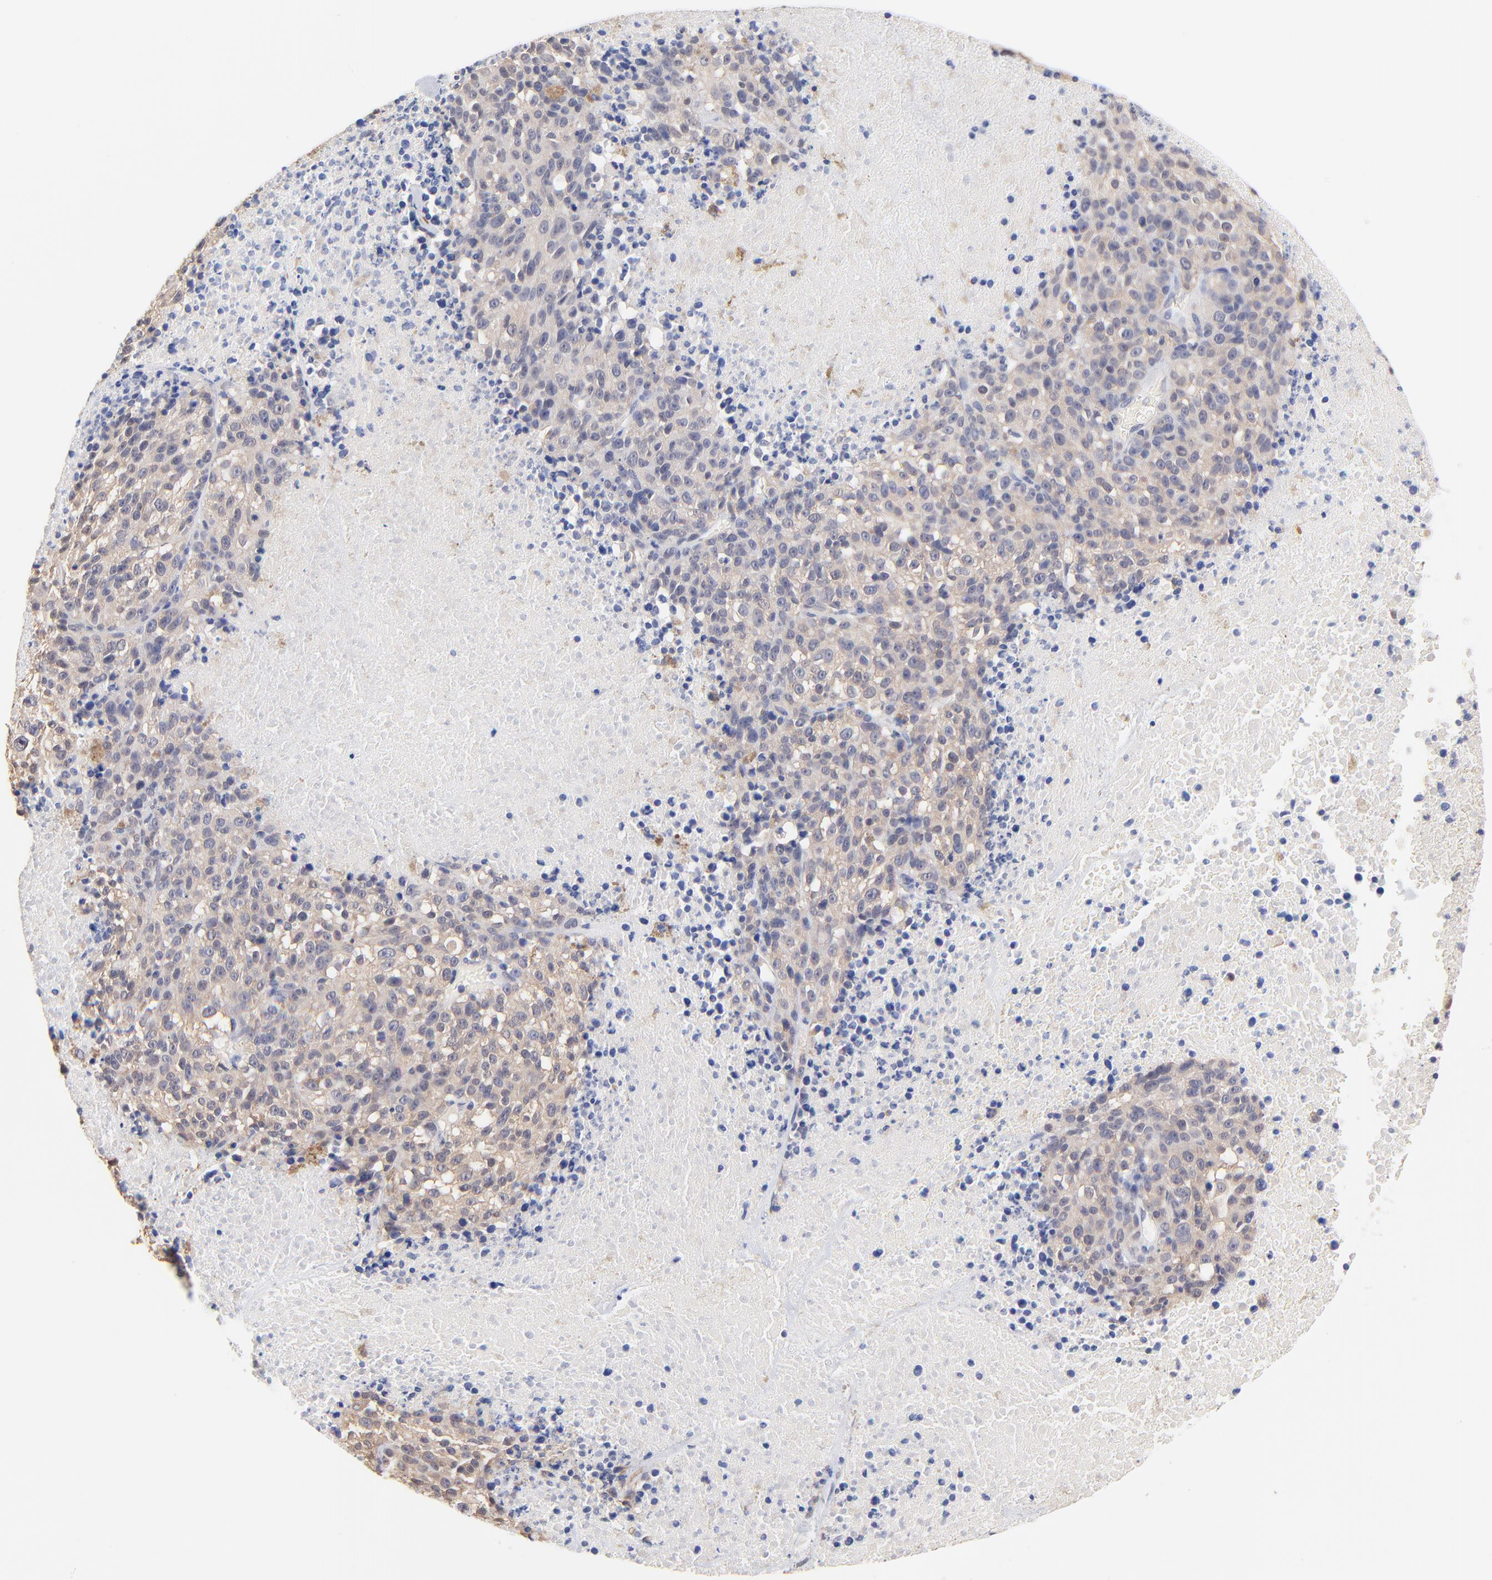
{"staining": {"intensity": "weak", "quantity": ">75%", "location": "cytoplasmic/membranous"}, "tissue": "melanoma", "cell_type": "Tumor cells", "image_type": "cancer", "snomed": [{"axis": "morphology", "description": "Malignant melanoma, Metastatic site"}, {"axis": "topography", "description": "Cerebral cortex"}], "caption": "High-power microscopy captured an immunohistochemistry (IHC) micrograph of melanoma, revealing weak cytoplasmic/membranous staining in about >75% of tumor cells.", "gene": "RIBC2", "patient": {"sex": "female", "age": 52}}